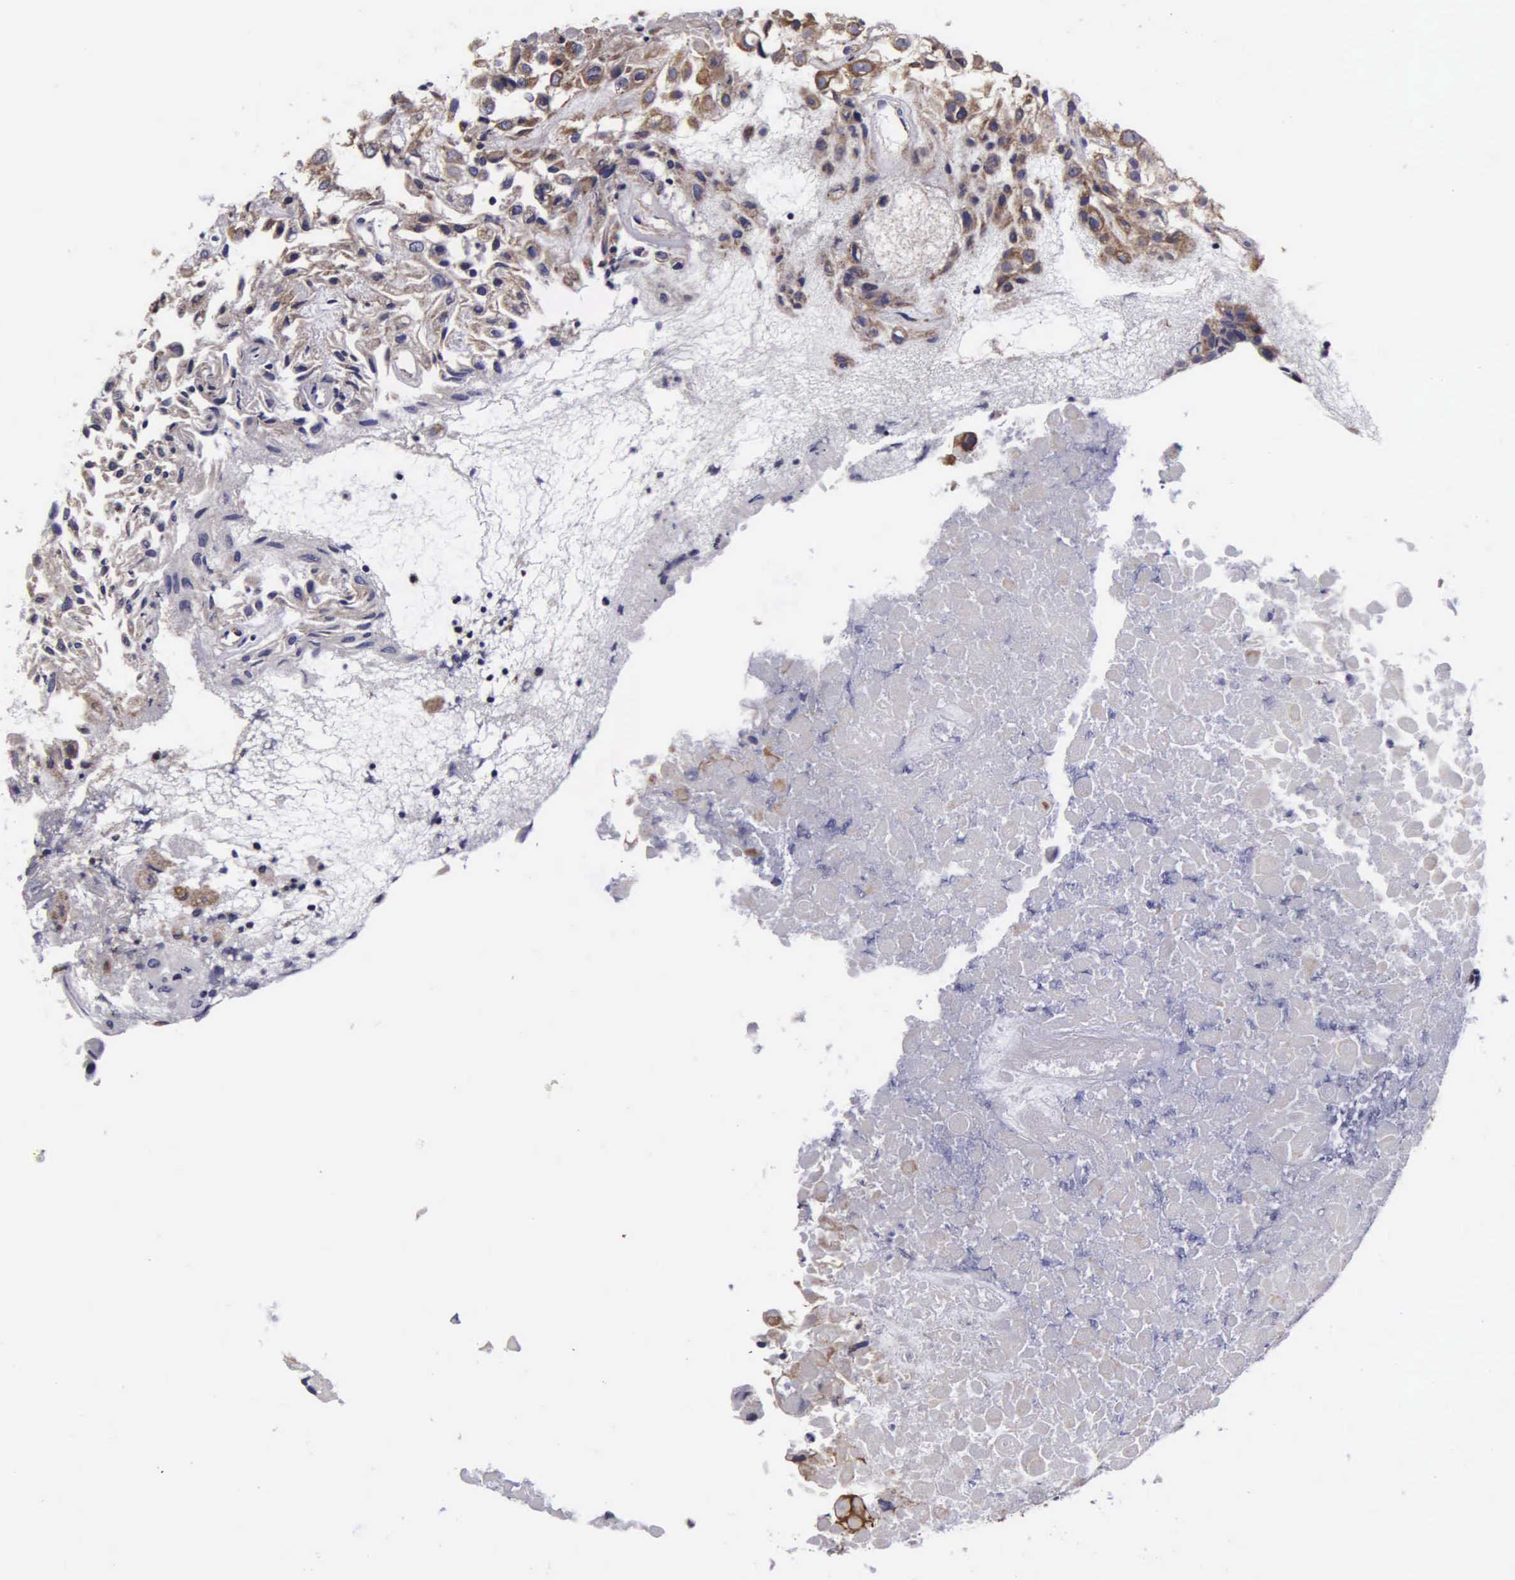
{"staining": {"intensity": "weak", "quantity": ">75%", "location": "cytoplasmic/membranous"}, "tissue": "urothelial cancer", "cell_type": "Tumor cells", "image_type": "cancer", "snomed": [{"axis": "morphology", "description": "Urothelial carcinoma, High grade"}, {"axis": "topography", "description": "Urinary bladder"}], "caption": "The photomicrograph displays immunohistochemical staining of urothelial cancer. There is weak cytoplasmic/membranous staining is identified in approximately >75% of tumor cells.", "gene": "PSMA3", "patient": {"sex": "male", "age": 56}}